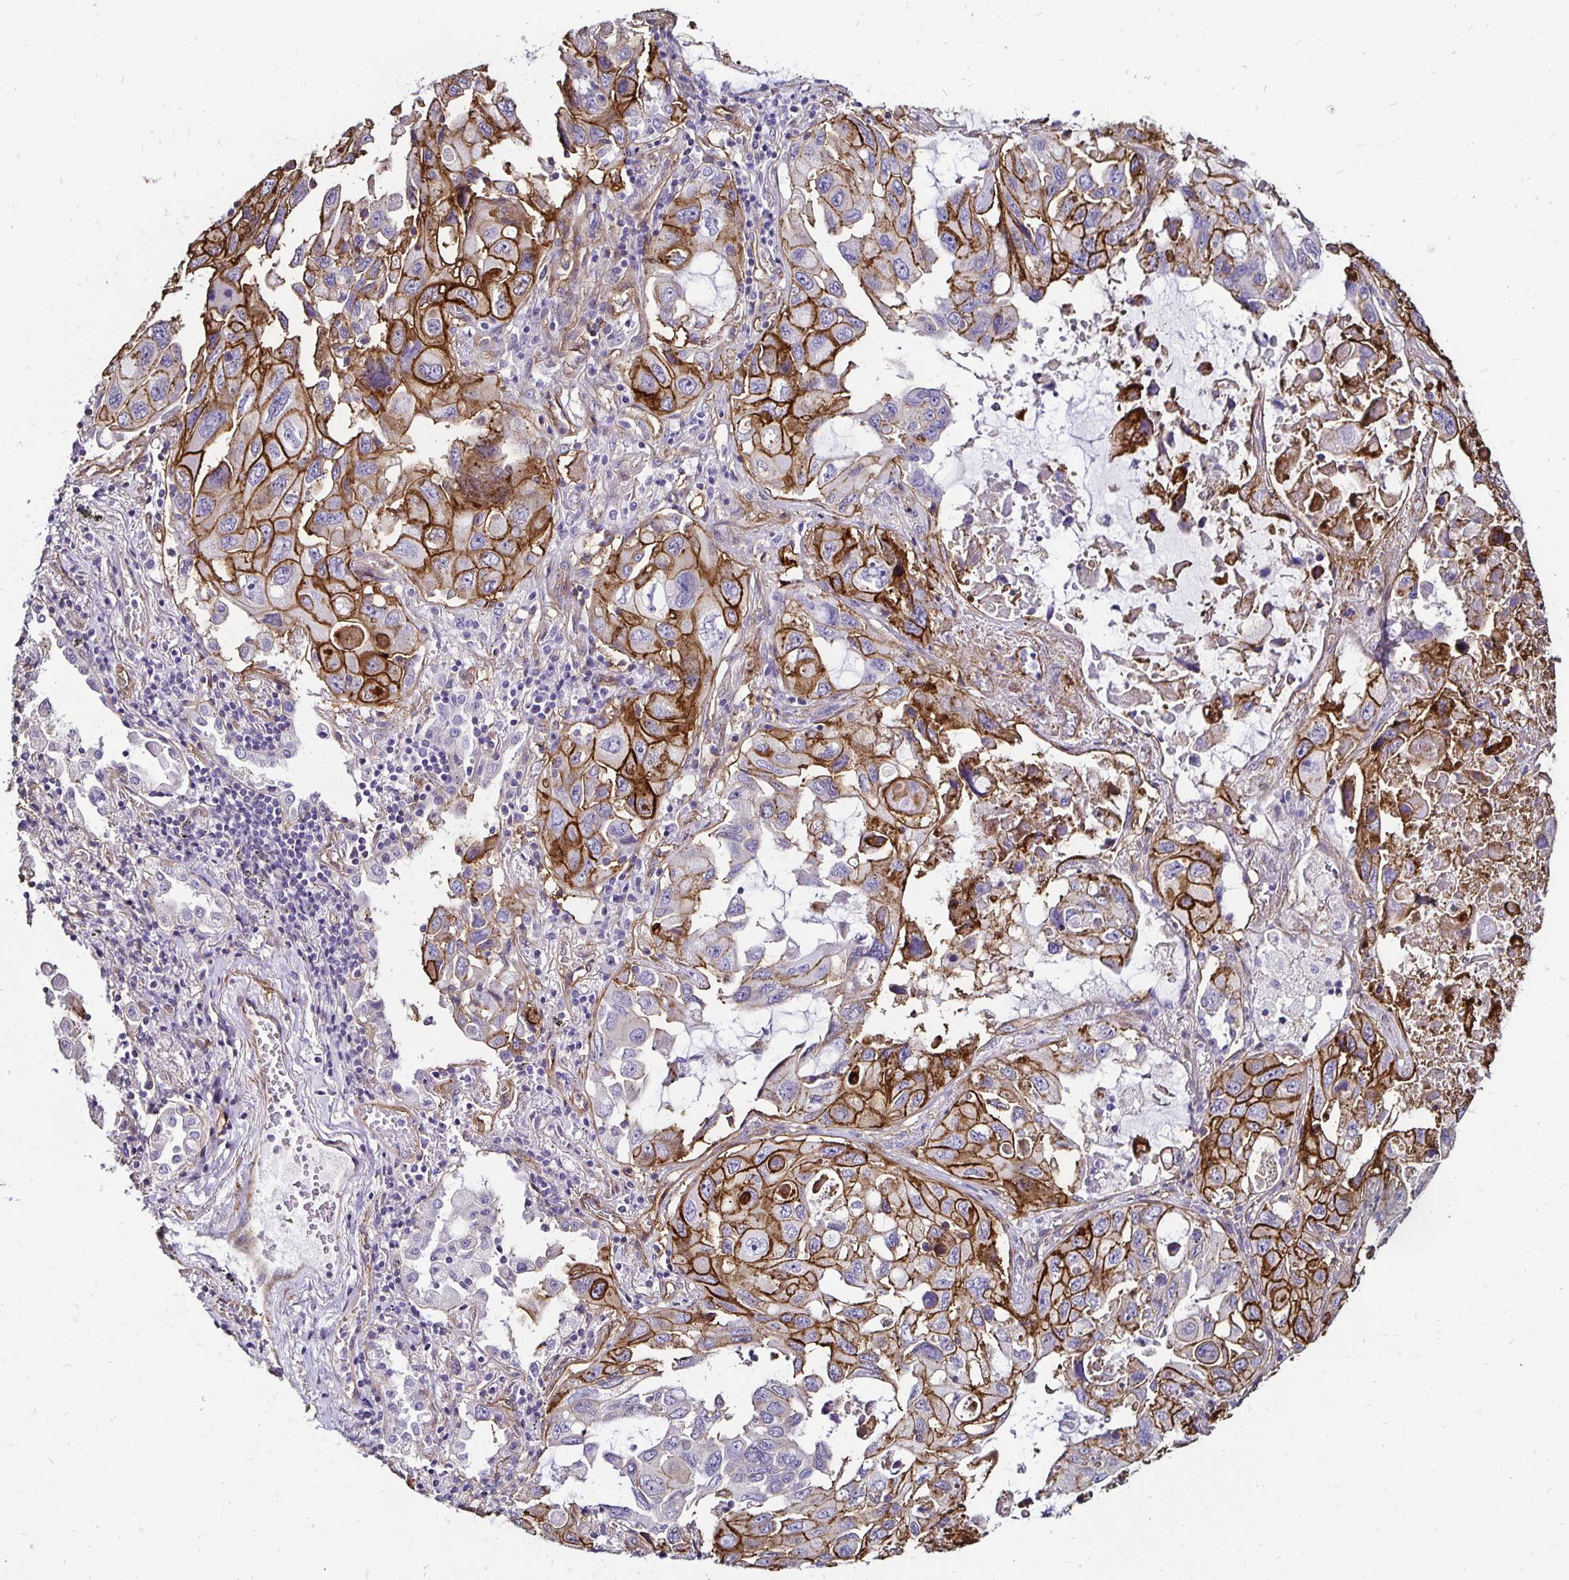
{"staining": {"intensity": "strong", "quantity": "25%-75%", "location": "cytoplasmic/membranous"}, "tissue": "lung cancer", "cell_type": "Tumor cells", "image_type": "cancer", "snomed": [{"axis": "morphology", "description": "Squamous cell carcinoma, NOS"}, {"axis": "topography", "description": "Lung"}], "caption": "Lung cancer tissue exhibits strong cytoplasmic/membranous expression in approximately 25%-75% of tumor cells", "gene": "ITGB1", "patient": {"sex": "female", "age": 73}}